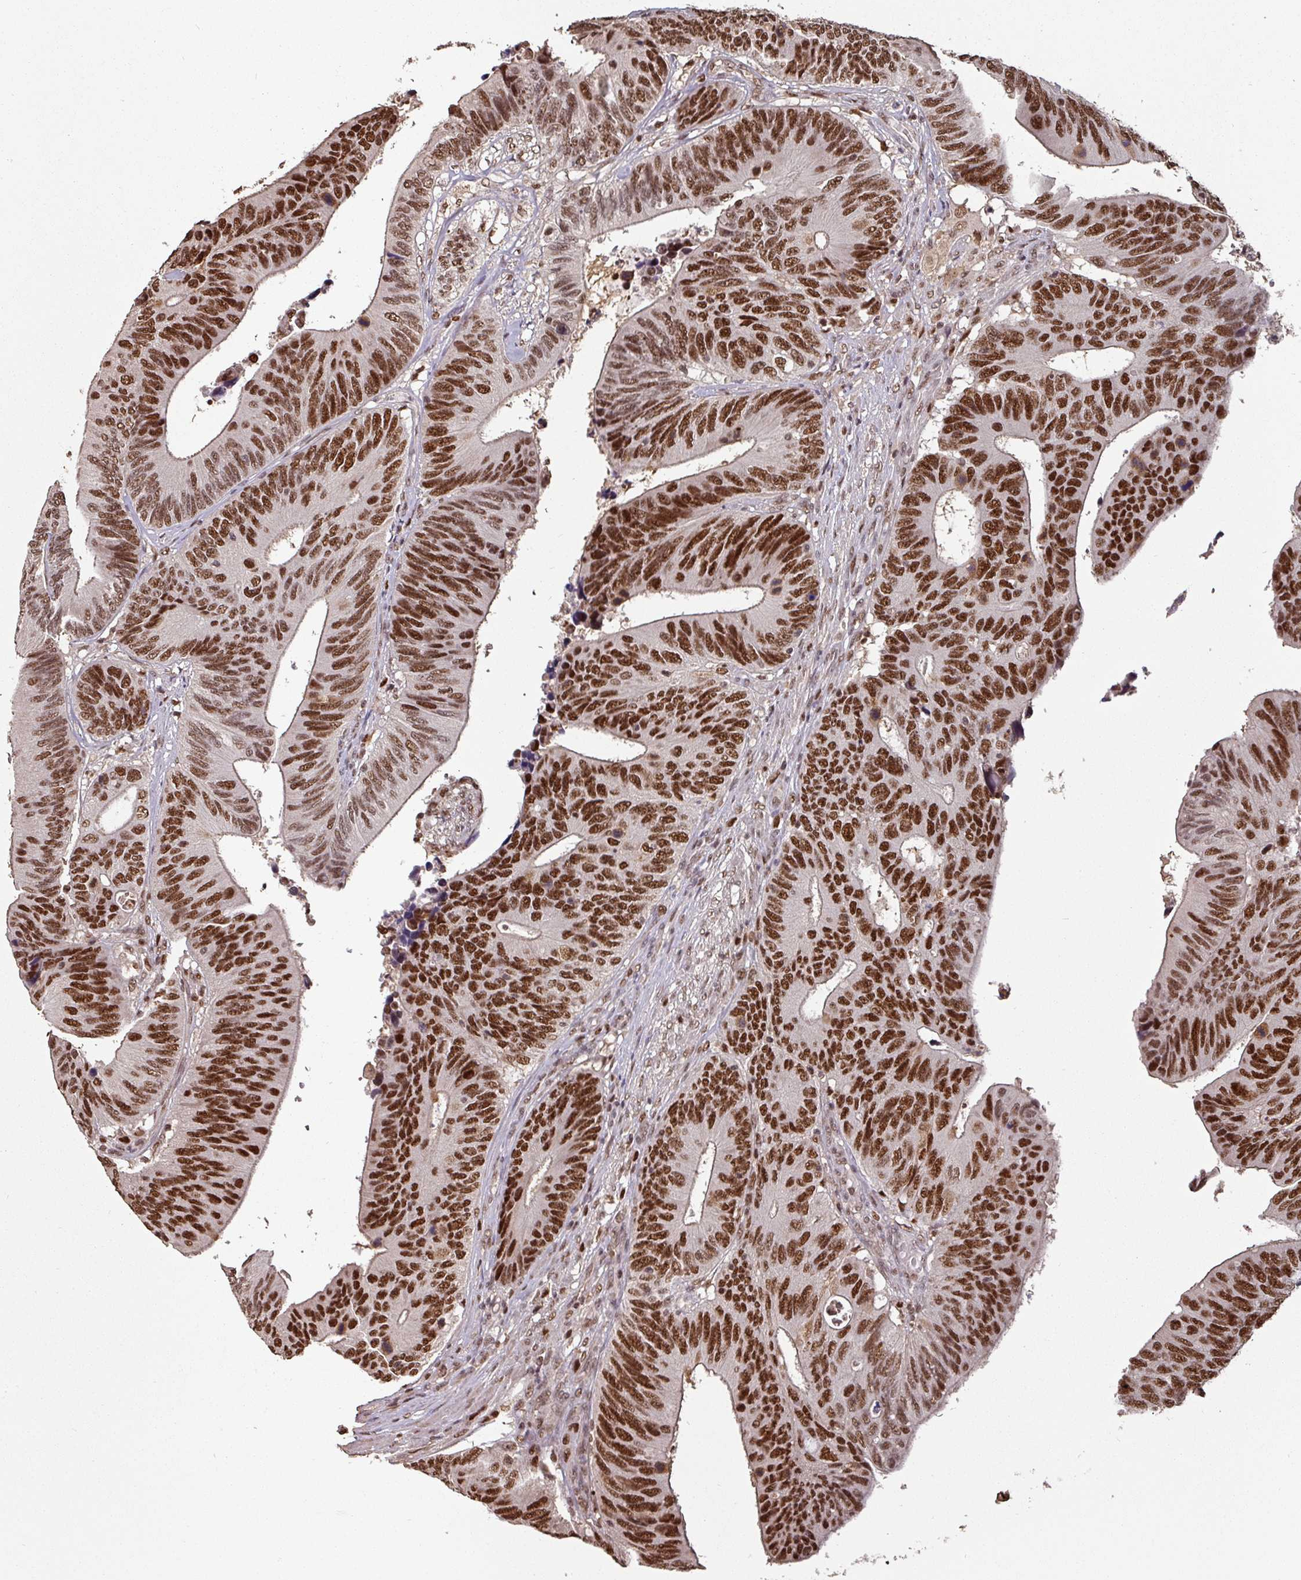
{"staining": {"intensity": "strong", "quantity": ">75%", "location": "nuclear"}, "tissue": "colorectal cancer", "cell_type": "Tumor cells", "image_type": "cancer", "snomed": [{"axis": "morphology", "description": "Adenocarcinoma, NOS"}, {"axis": "topography", "description": "Colon"}], "caption": "DAB (3,3'-diaminobenzidine) immunohistochemical staining of human colorectal cancer reveals strong nuclear protein expression in about >75% of tumor cells. (Brightfield microscopy of DAB IHC at high magnification).", "gene": "POLD1", "patient": {"sex": "male", "age": 87}}